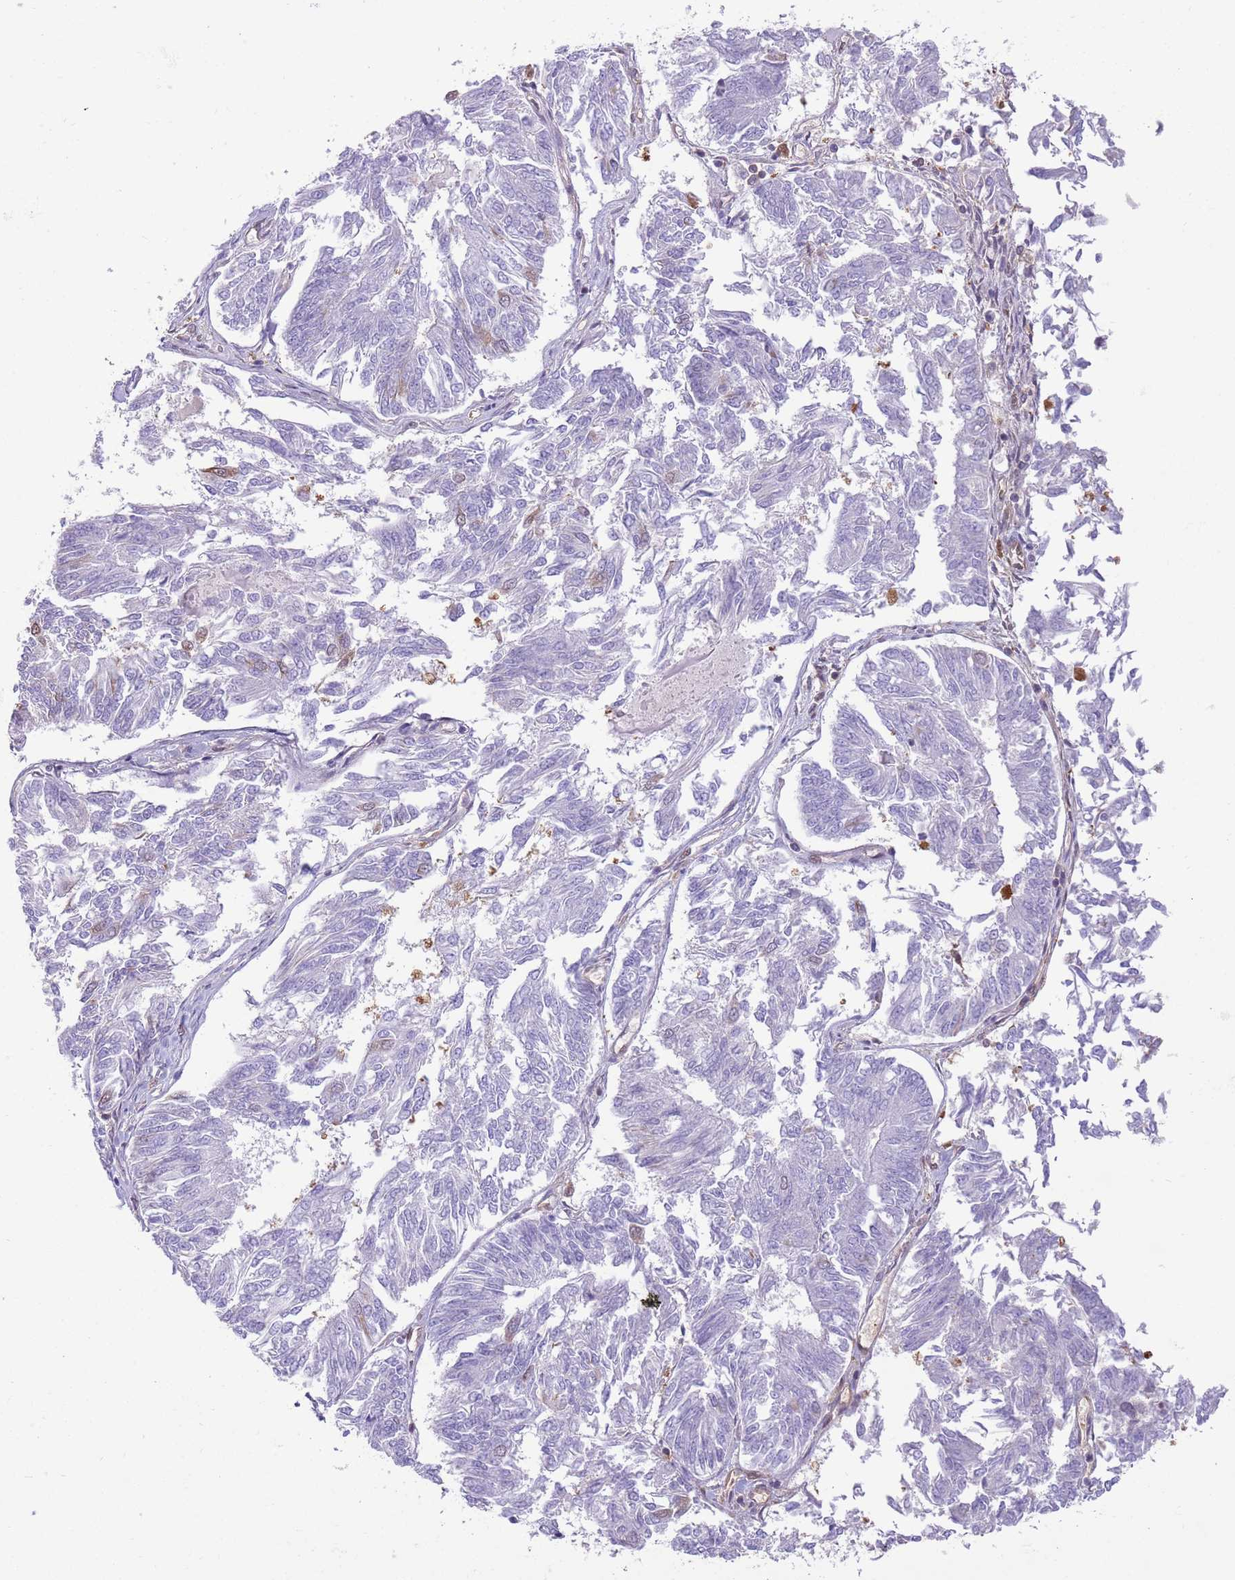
{"staining": {"intensity": "negative", "quantity": "none", "location": "none"}, "tissue": "endometrial cancer", "cell_type": "Tumor cells", "image_type": "cancer", "snomed": [{"axis": "morphology", "description": "Adenocarcinoma, NOS"}, {"axis": "topography", "description": "Endometrium"}], "caption": "There is no significant positivity in tumor cells of adenocarcinoma (endometrial).", "gene": "NSFL1C", "patient": {"sex": "female", "age": 58}}